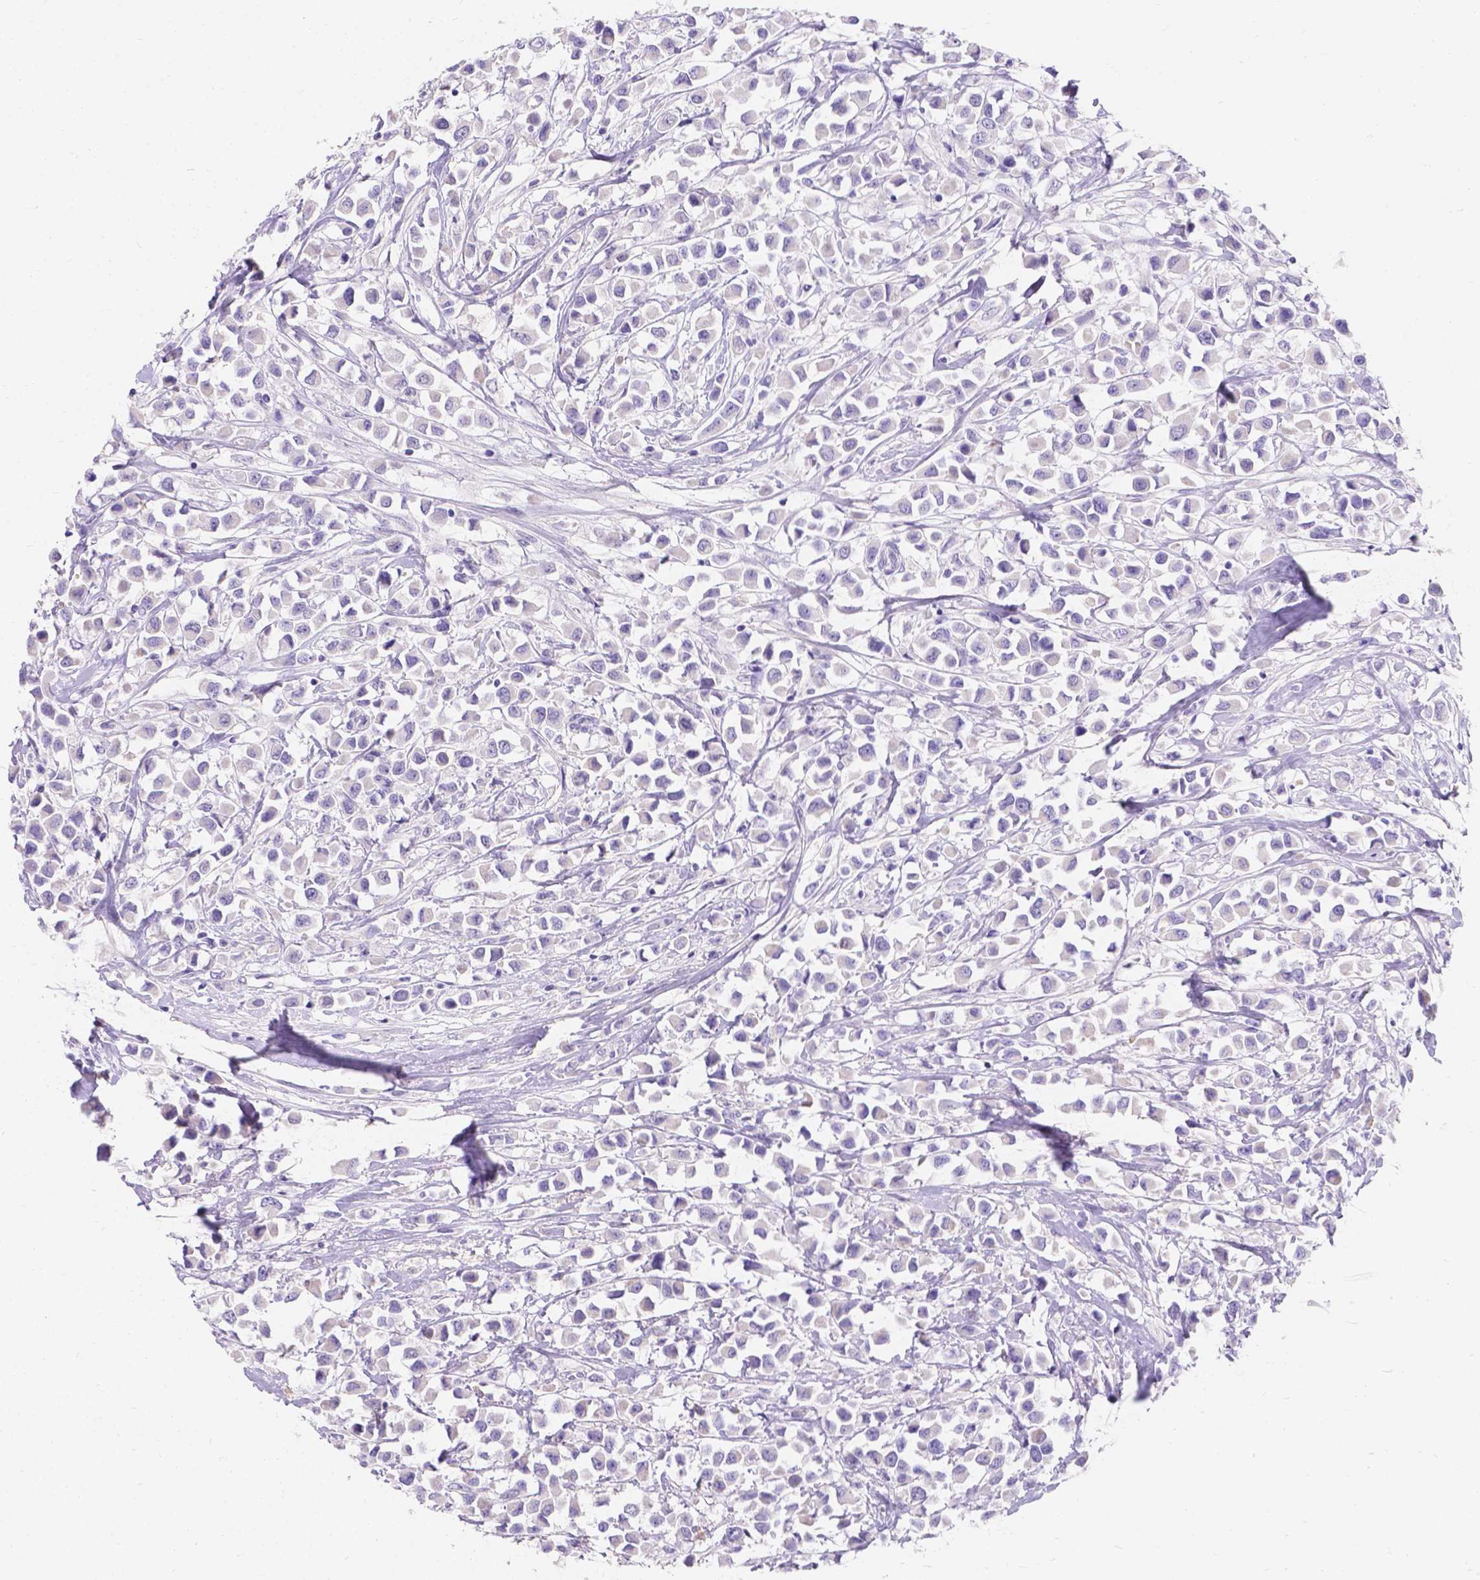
{"staining": {"intensity": "negative", "quantity": "none", "location": "none"}, "tissue": "breast cancer", "cell_type": "Tumor cells", "image_type": "cancer", "snomed": [{"axis": "morphology", "description": "Duct carcinoma"}, {"axis": "topography", "description": "Breast"}], "caption": "The photomicrograph exhibits no staining of tumor cells in breast invasive ductal carcinoma. The staining was performed using DAB to visualize the protein expression in brown, while the nuclei were stained in blue with hematoxylin (Magnification: 20x).", "gene": "GNRHR", "patient": {"sex": "female", "age": 61}}